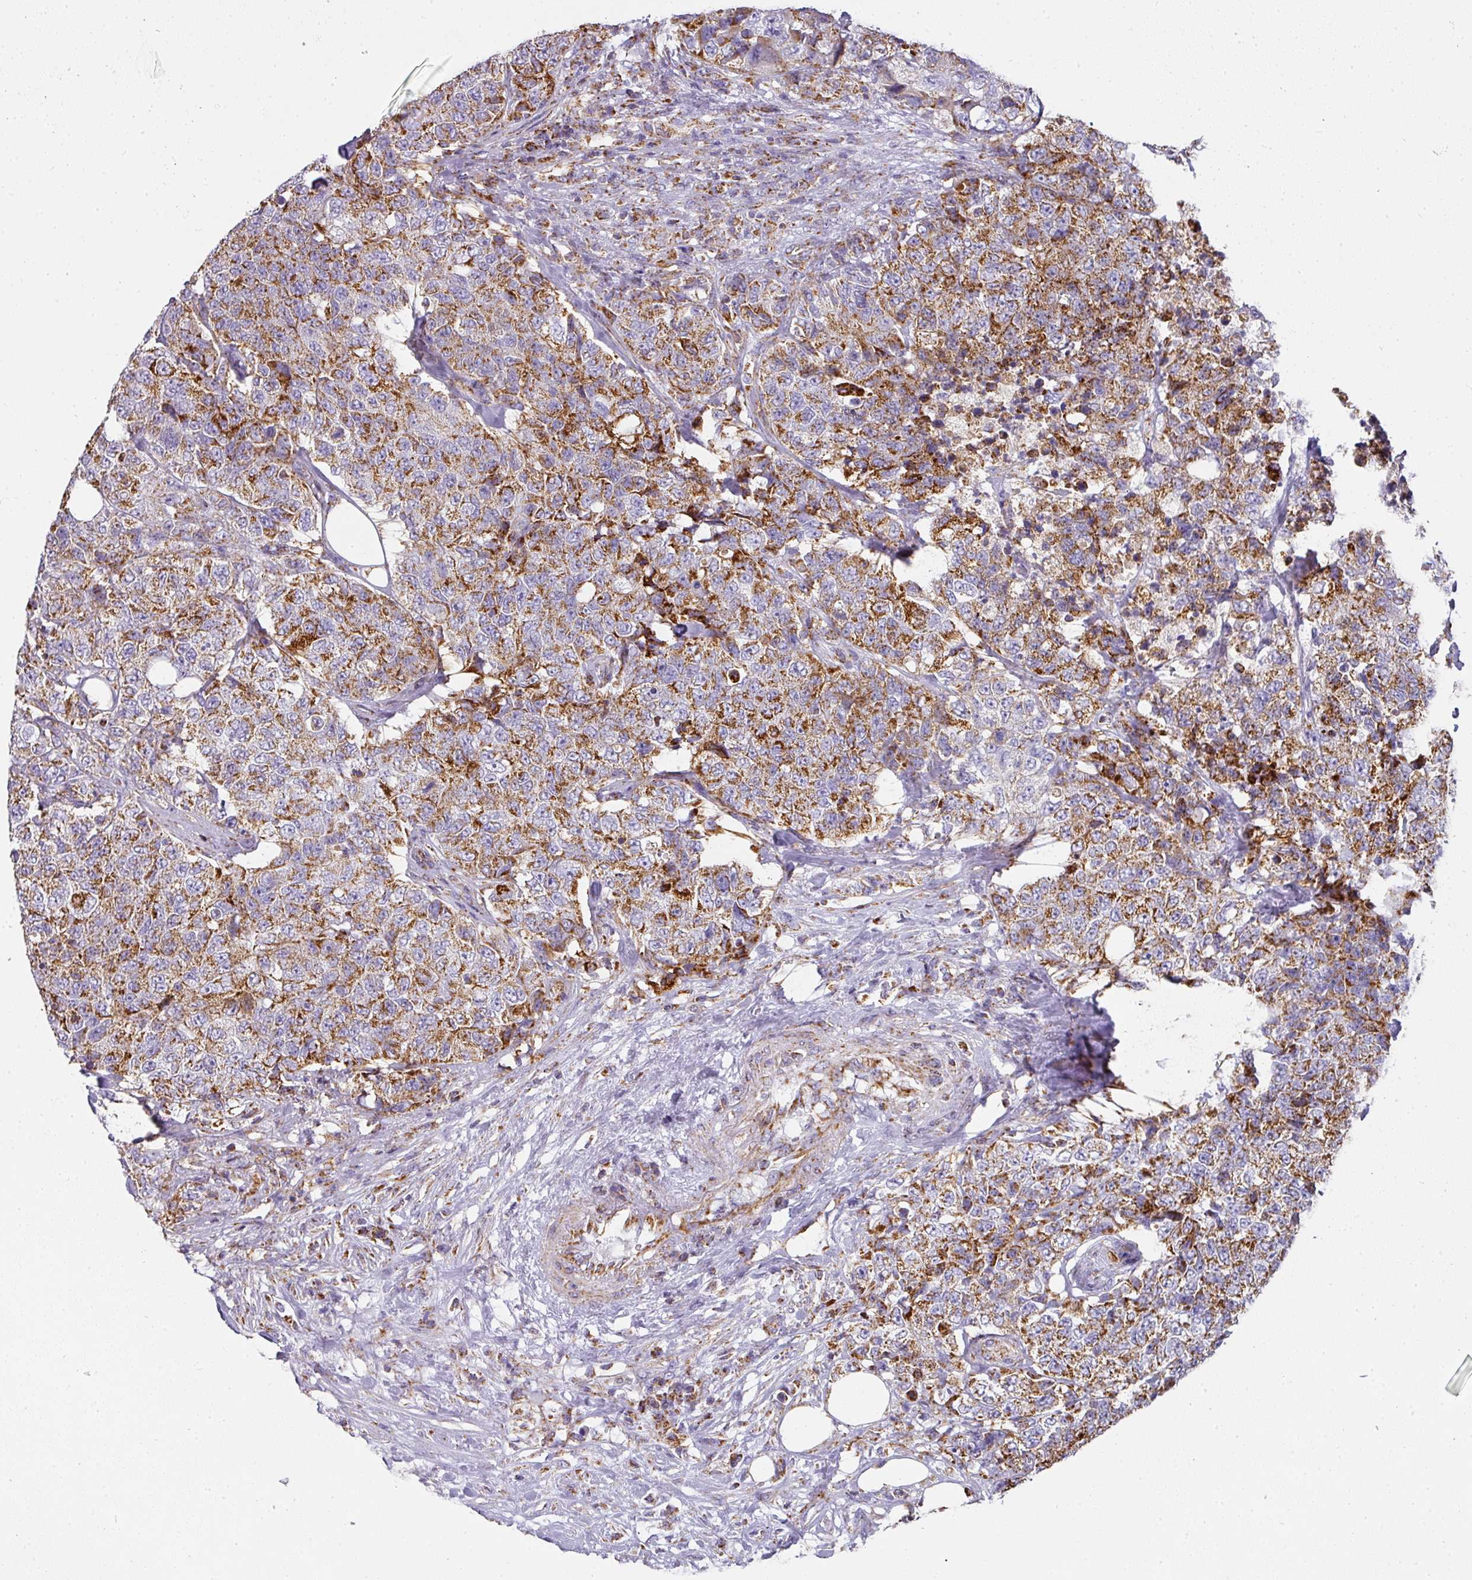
{"staining": {"intensity": "strong", "quantity": ">75%", "location": "cytoplasmic/membranous"}, "tissue": "urothelial cancer", "cell_type": "Tumor cells", "image_type": "cancer", "snomed": [{"axis": "morphology", "description": "Urothelial carcinoma, High grade"}, {"axis": "topography", "description": "Urinary bladder"}], "caption": "Protein staining reveals strong cytoplasmic/membranous staining in approximately >75% of tumor cells in urothelial cancer. (DAB (3,3'-diaminobenzidine) IHC, brown staining for protein, blue staining for nuclei).", "gene": "UQCRFS1", "patient": {"sex": "female", "age": 78}}